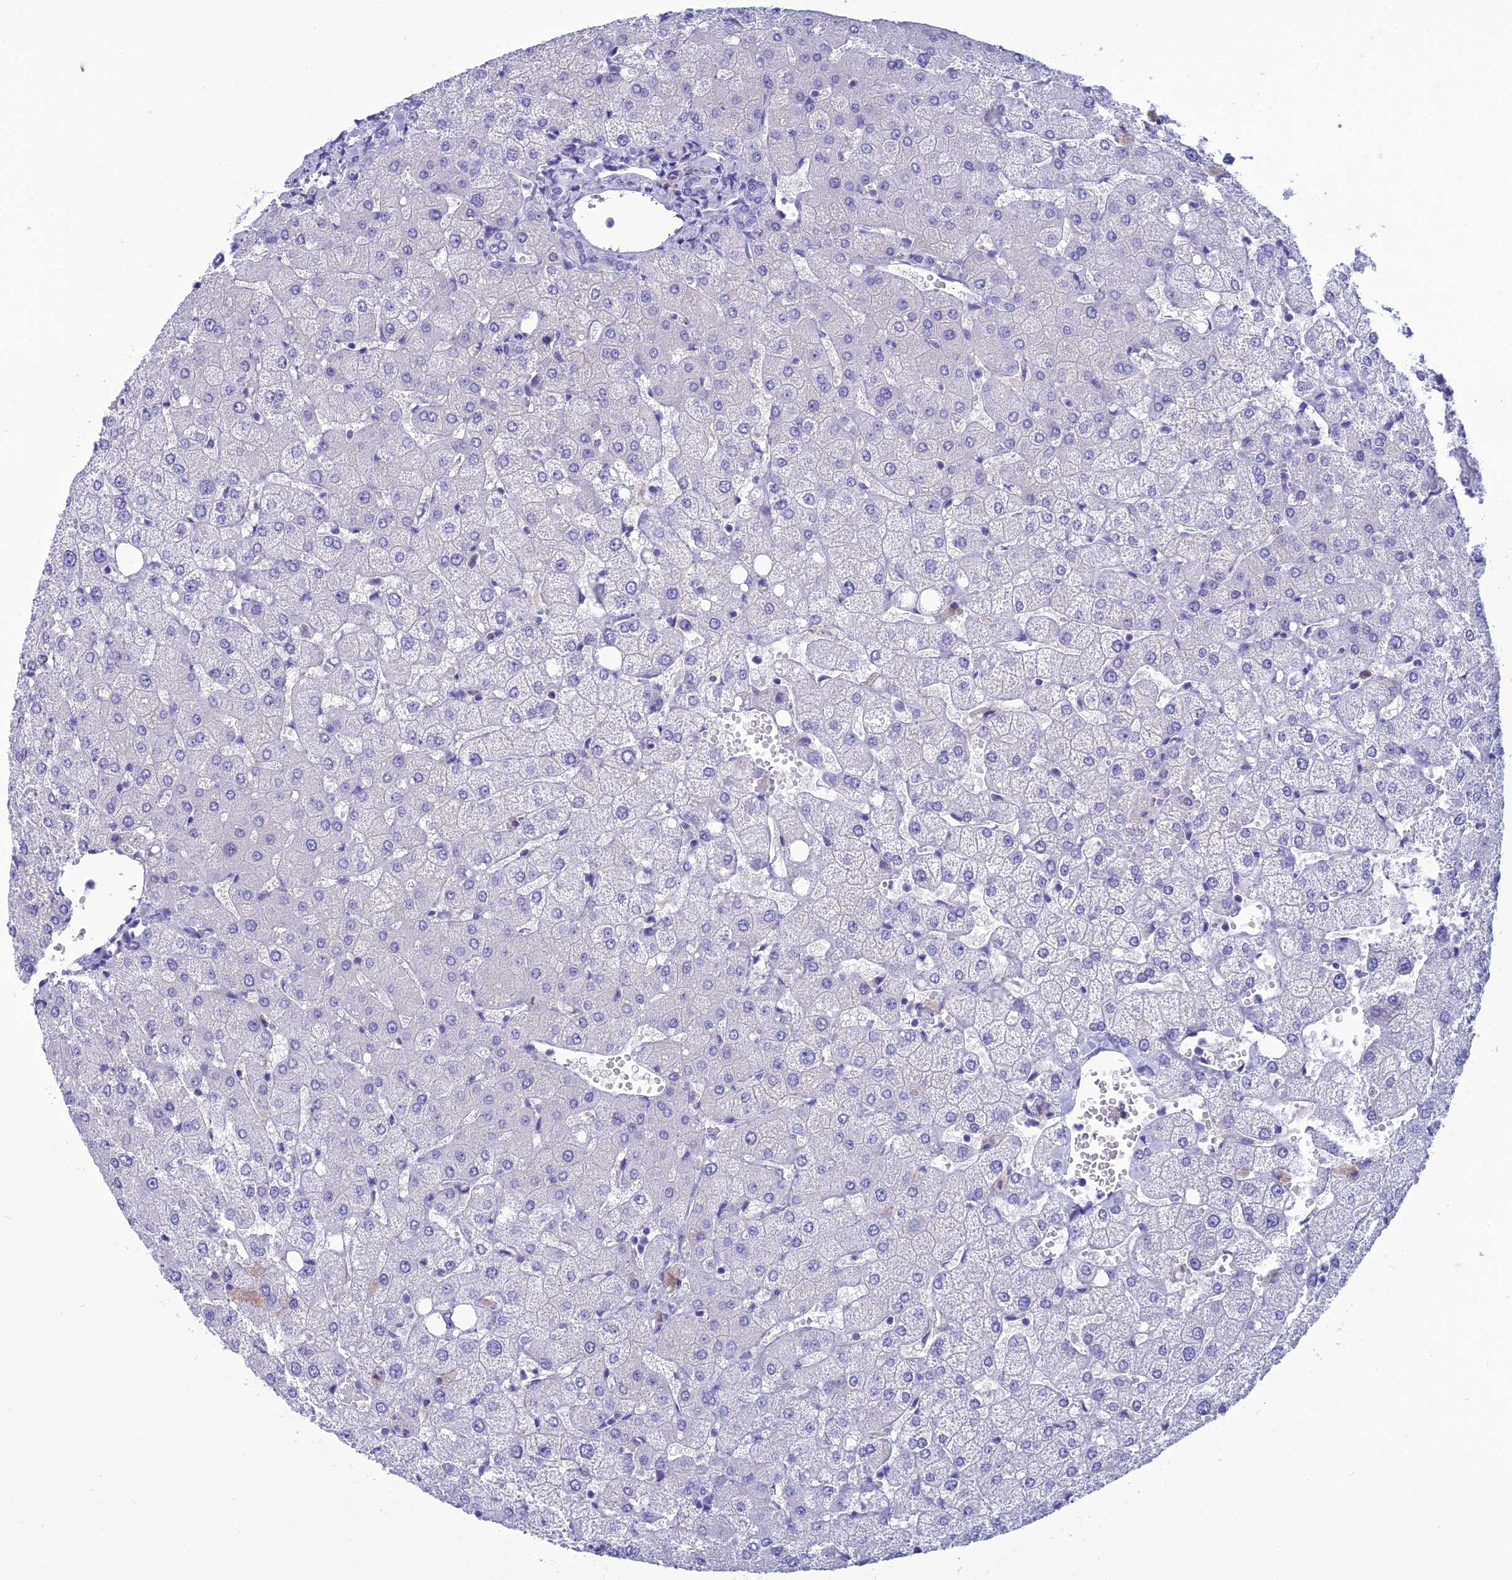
{"staining": {"intensity": "negative", "quantity": "none", "location": "none"}, "tissue": "liver", "cell_type": "Cholangiocytes", "image_type": "normal", "snomed": [{"axis": "morphology", "description": "Normal tissue, NOS"}, {"axis": "topography", "description": "Liver"}], "caption": "This image is of unremarkable liver stained with immunohistochemistry to label a protein in brown with the nuclei are counter-stained blue. There is no expression in cholangiocytes.", "gene": "CRB2", "patient": {"sex": "female", "age": 54}}